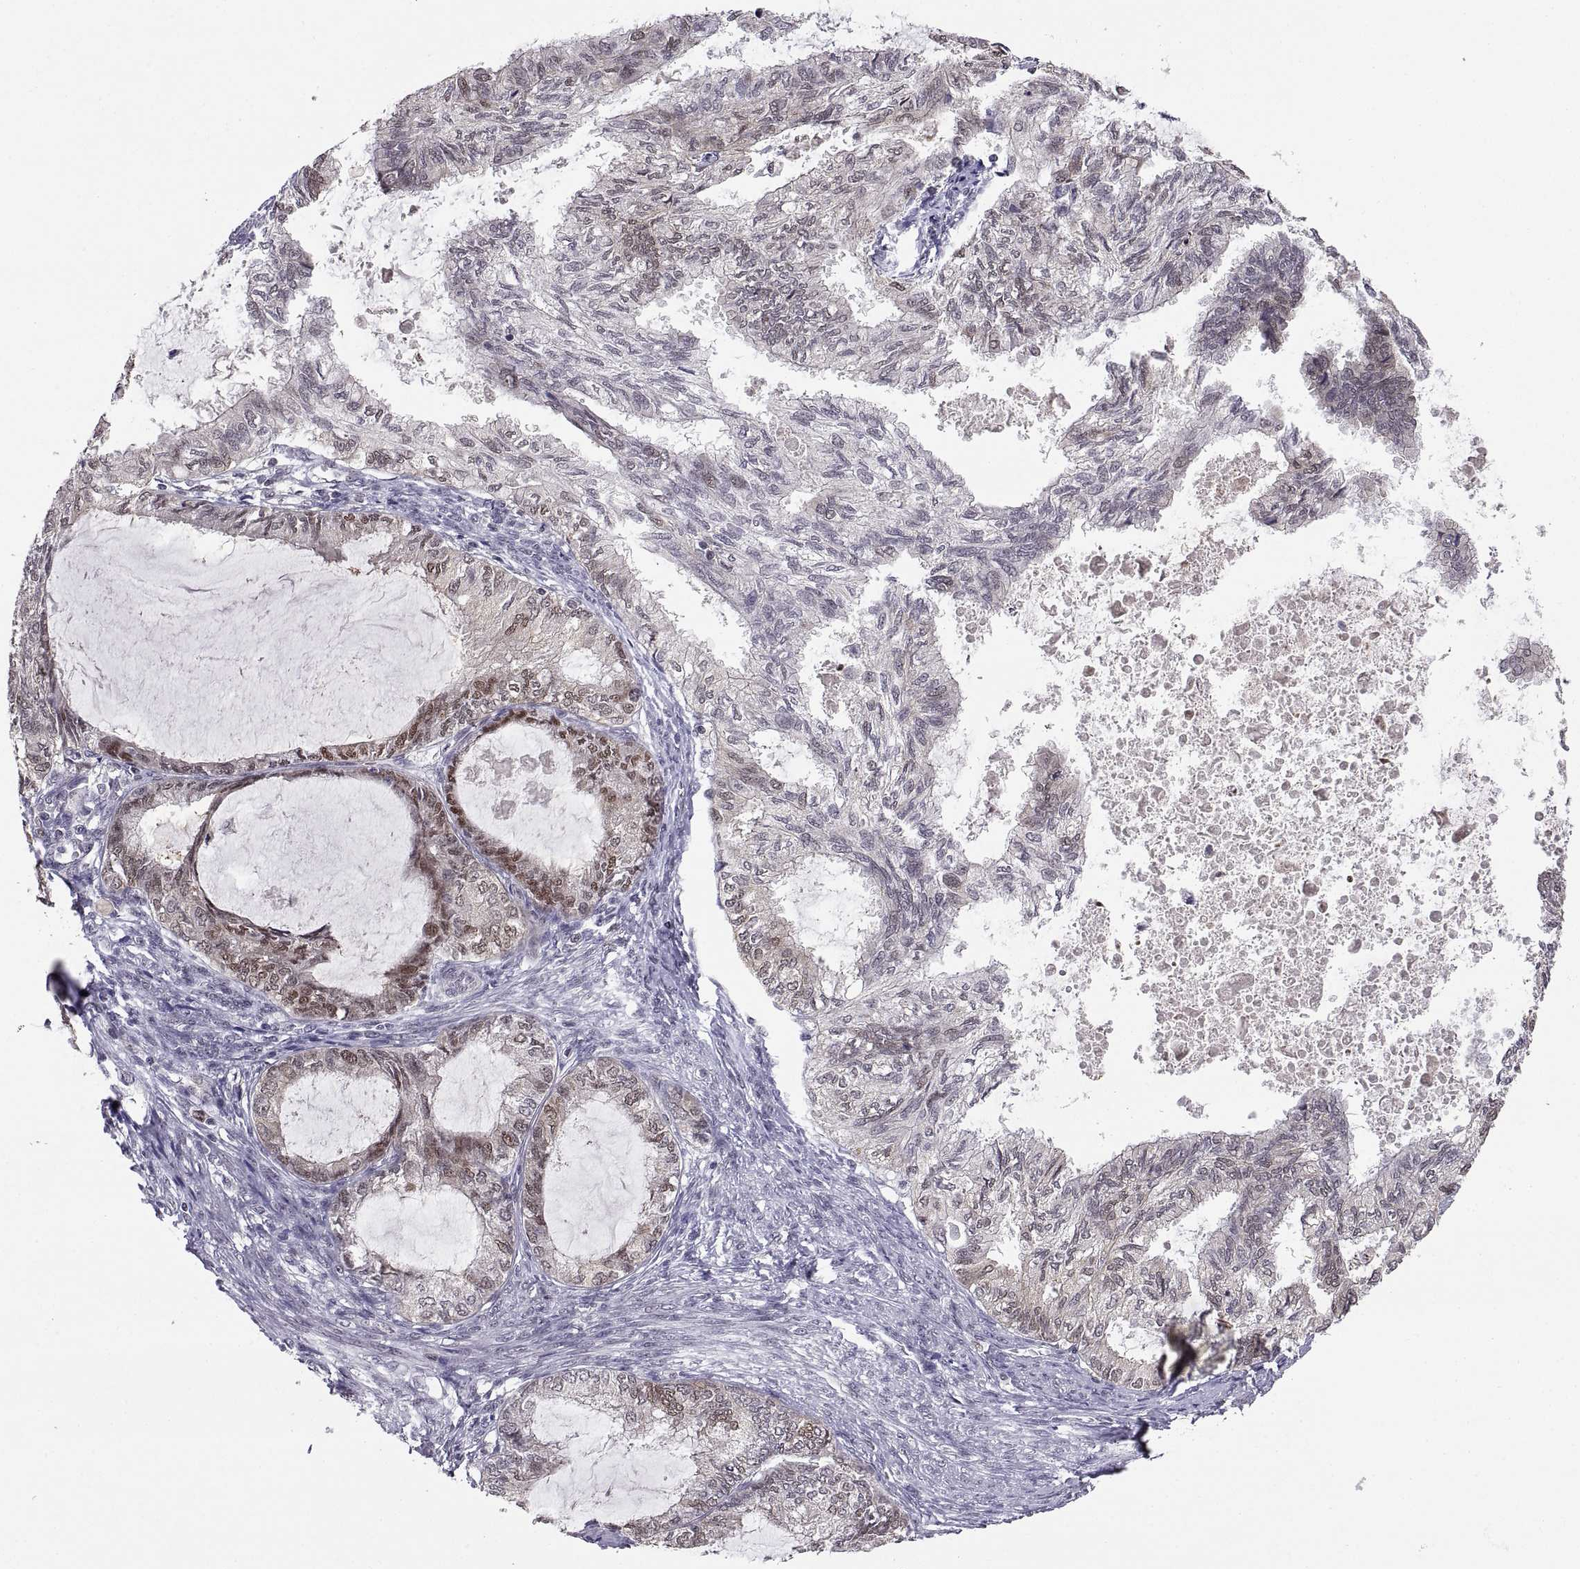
{"staining": {"intensity": "weak", "quantity": "<25%", "location": "nuclear"}, "tissue": "endometrial cancer", "cell_type": "Tumor cells", "image_type": "cancer", "snomed": [{"axis": "morphology", "description": "Adenocarcinoma, NOS"}, {"axis": "topography", "description": "Endometrium"}], "caption": "A photomicrograph of adenocarcinoma (endometrial) stained for a protein exhibits no brown staining in tumor cells.", "gene": "CHFR", "patient": {"sex": "female", "age": 86}}